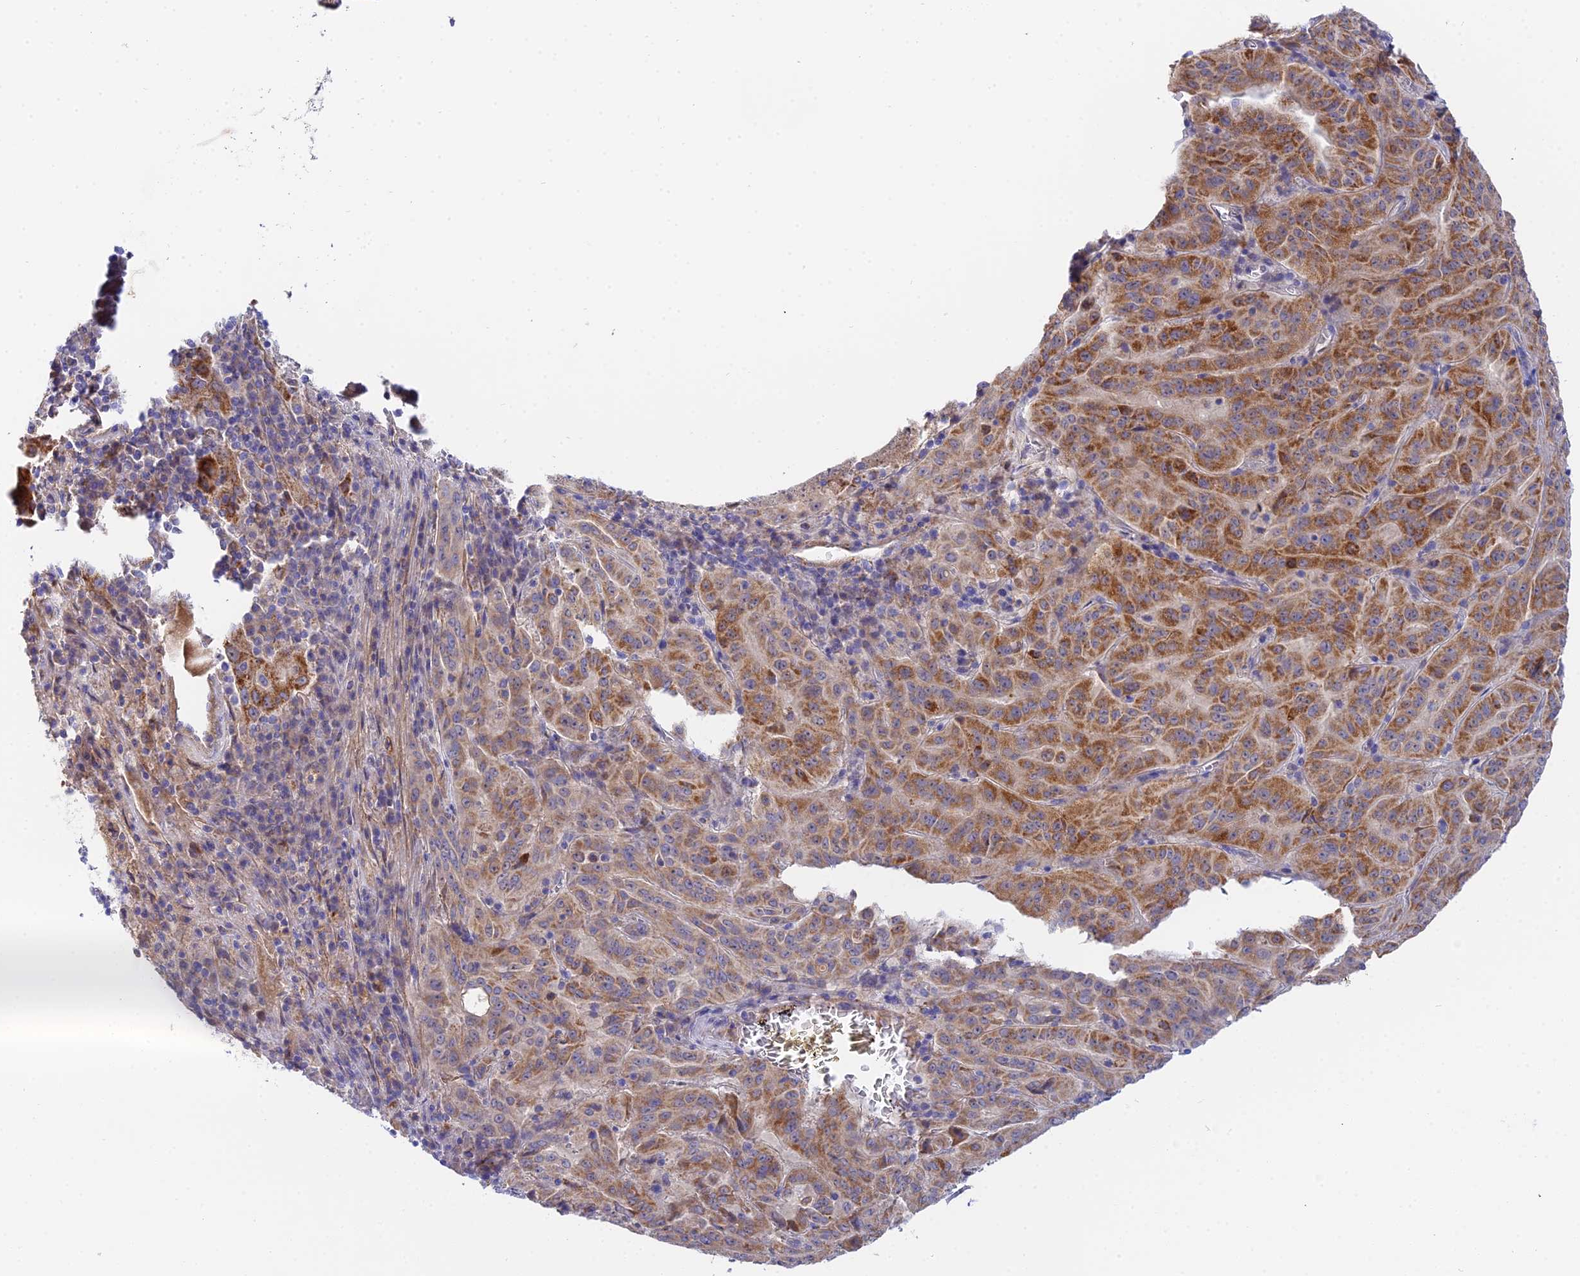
{"staining": {"intensity": "moderate", "quantity": ">75%", "location": "cytoplasmic/membranous"}, "tissue": "pancreatic cancer", "cell_type": "Tumor cells", "image_type": "cancer", "snomed": [{"axis": "morphology", "description": "Adenocarcinoma, NOS"}, {"axis": "topography", "description": "Pancreas"}], "caption": "This photomicrograph displays pancreatic cancer stained with IHC to label a protein in brown. The cytoplasmic/membranous of tumor cells show moderate positivity for the protein. Nuclei are counter-stained blue.", "gene": "ACOT2", "patient": {"sex": "male", "age": 63}}